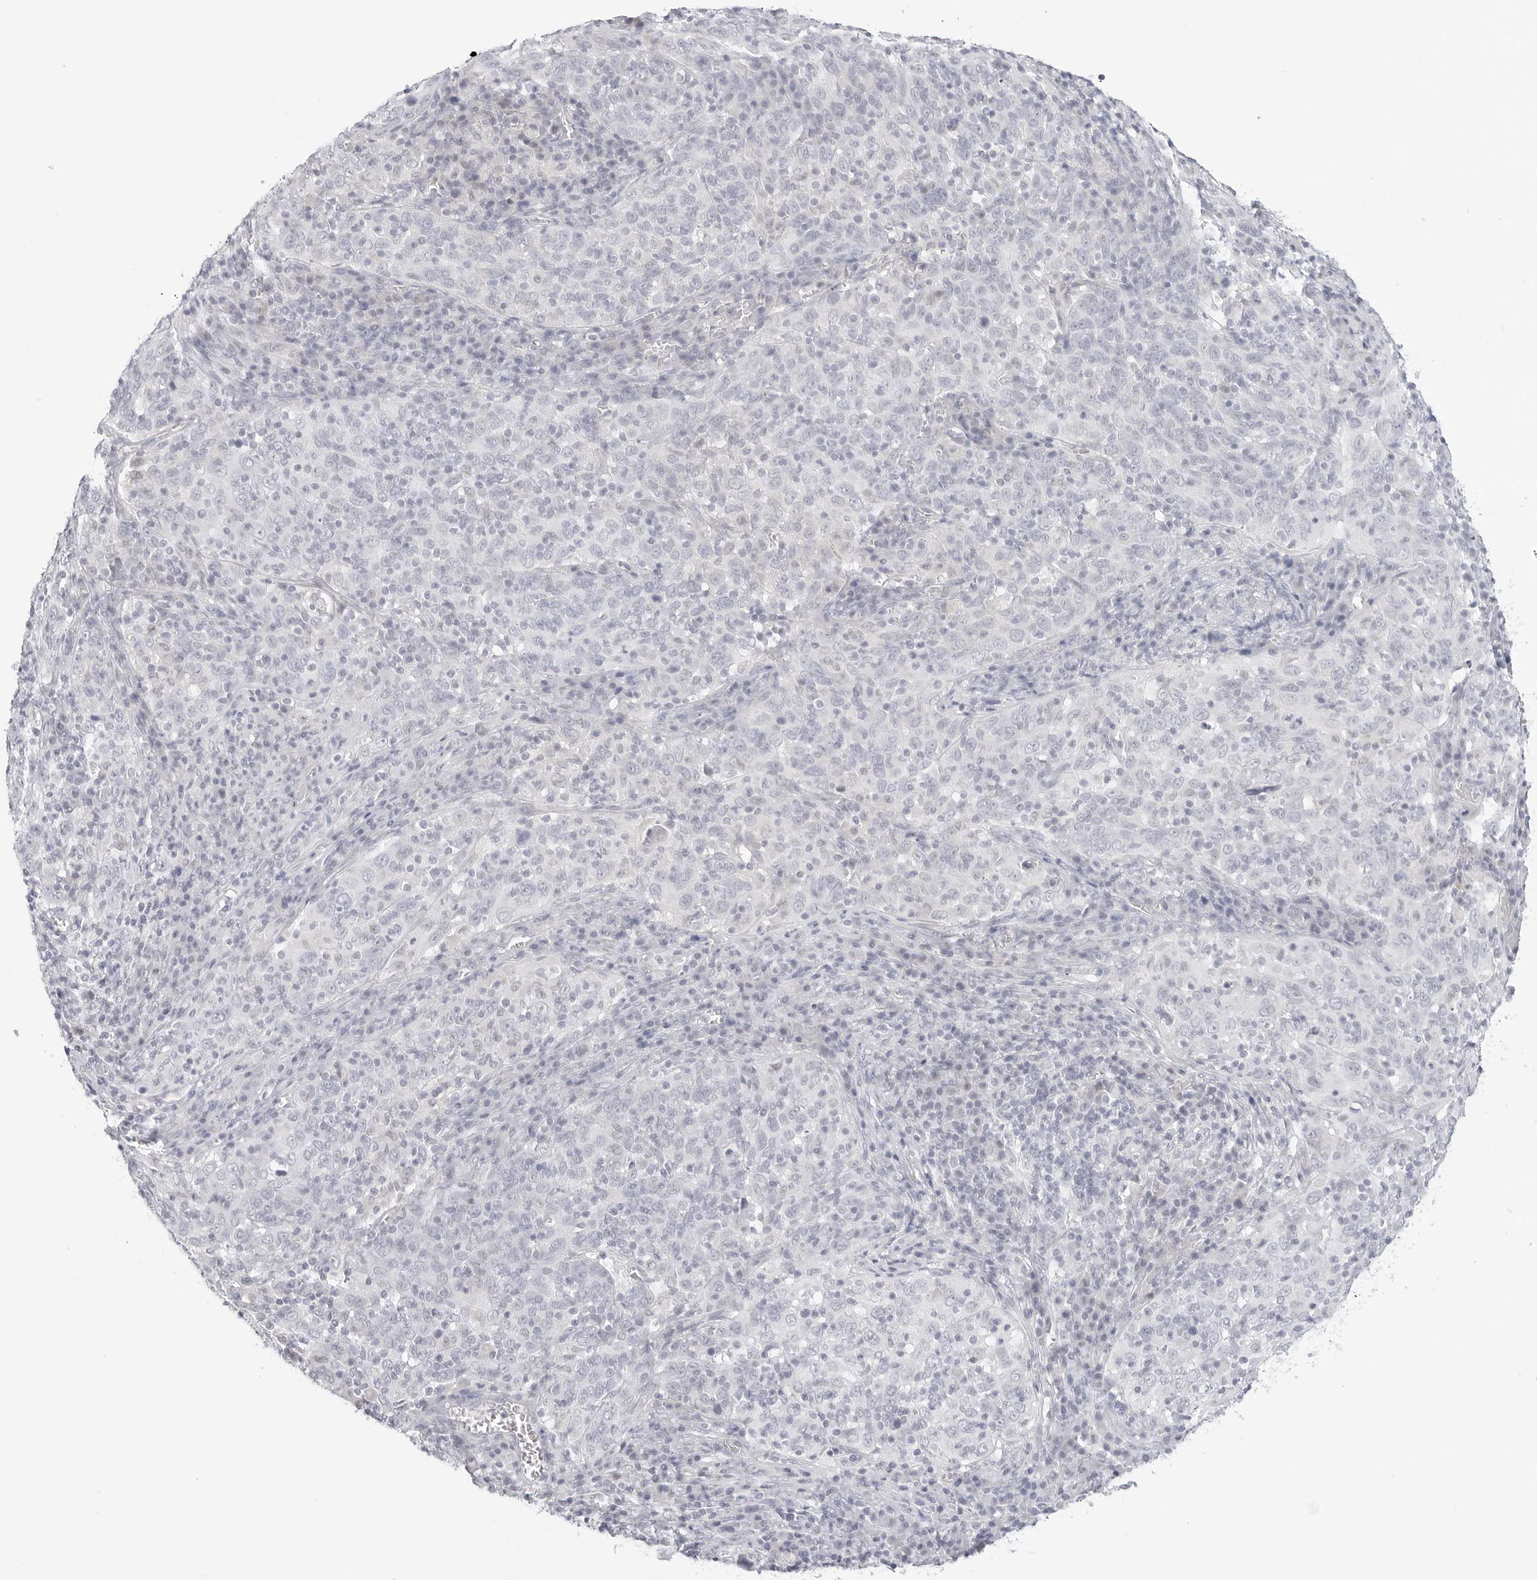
{"staining": {"intensity": "negative", "quantity": "none", "location": "none"}, "tissue": "cervical cancer", "cell_type": "Tumor cells", "image_type": "cancer", "snomed": [{"axis": "morphology", "description": "Squamous cell carcinoma, NOS"}, {"axis": "topography", "description": "Cervix"}], "caption": "An image of cervical squamous cell carcinoma stained for a protein exhibits no brown staining in tumor cells.", "gene": "HMGCS2", "patient": {"sex": "female", "age": 46}}